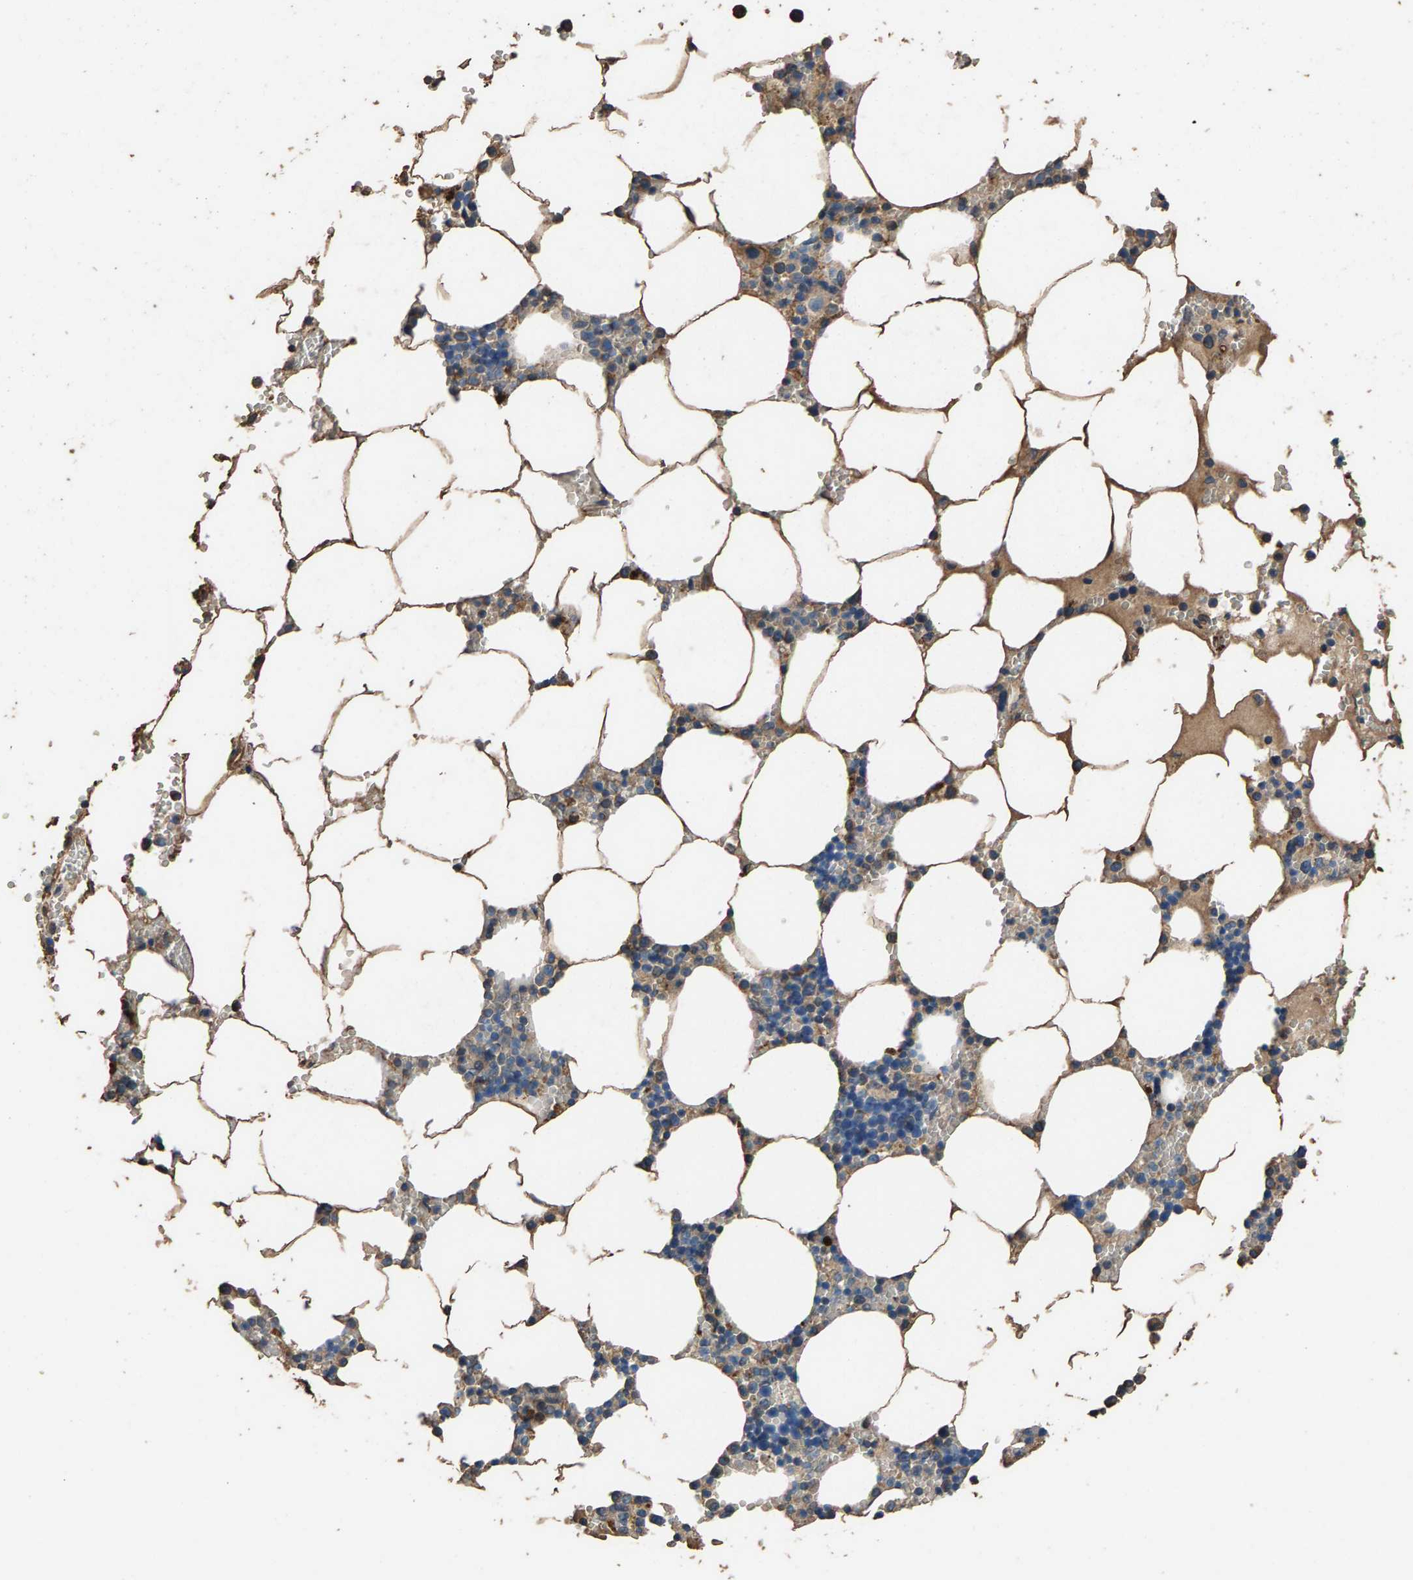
{"staining": {"intensity": "weak", "quantity": "25%-75%", "location": "cytoplasmic/membranous"}, "tissue": "bone marrow", "cell_type": "Hematopoietic cells", "image_type": "normal", "snomed": [{"axis": "morphology", "description": "Normal tissue, NOS"}, {"axis": "topography", "description": "Bone marrow"}], "caption": "Weak cytoplasmic/membranous protein positivity is present in approximately 25%-75% of hematopoietic cells in bone marrow. Using DAB (brown) and hematoxylin (blue) stains, captured at high magnification using brightfield microscopy.", "gene": "MRPL27", "patient": {"sex": "male", "age": 70}}